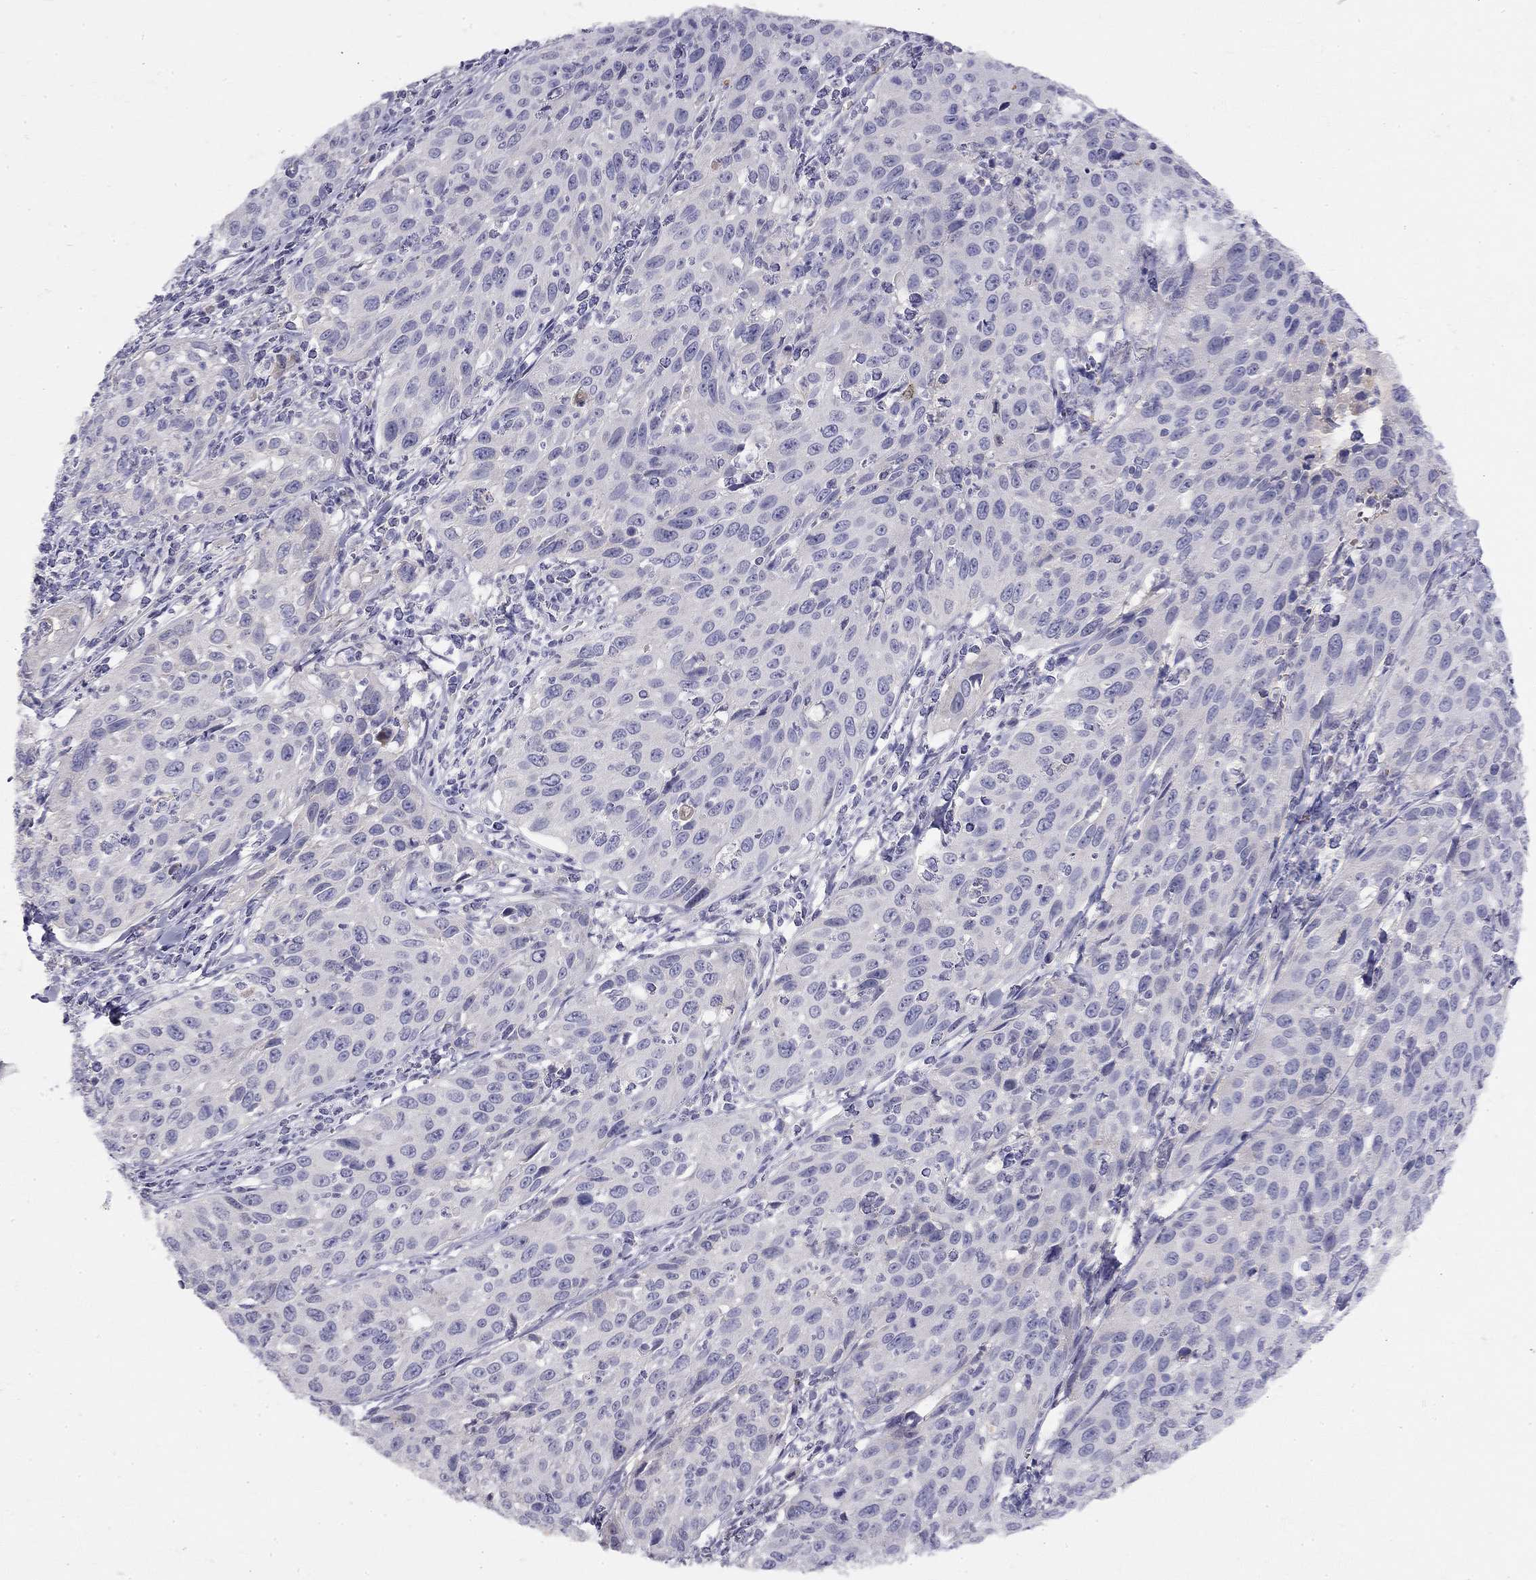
{"staining": {"intensity": "negative", "quantity": "none", "location": "none"}, "tissue": "cervical cancer", "cell_type": "Tumor cells", "image_type": "cancer", "snomed": [{"axis": "morphology", "description": "Squamous cell carcinoma, NOS"}, {"axis": "topography", "description": "Cervix"}], "caption": "Cervical squamous cell carcinoma was stained to show a protein in brown. There is no significant expression in tumor cells.", "gene": "RHD", "patient": {"sex": "female", "age": 26}}